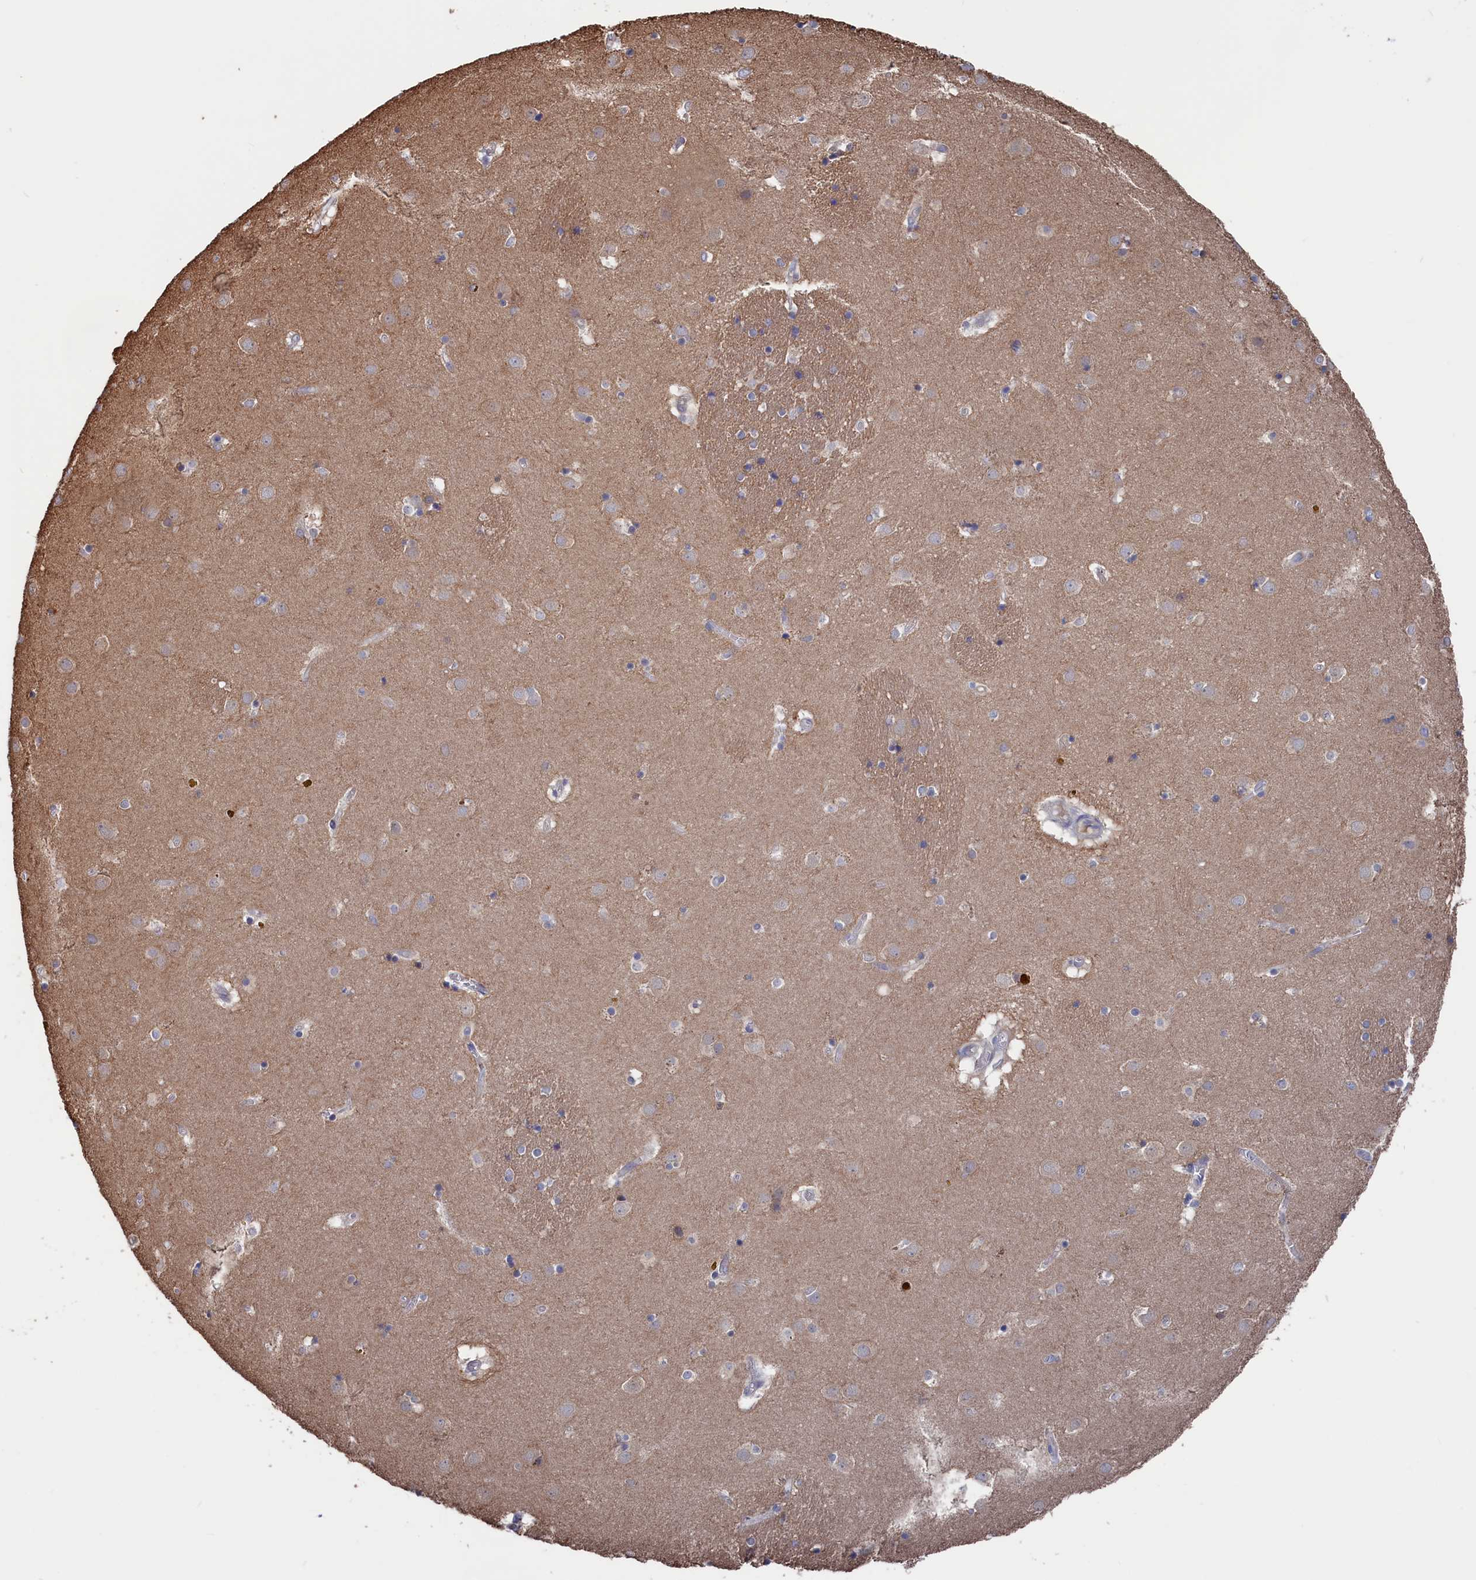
{"staining": {"intensity": "negative", "quantity": "none", "location": "none"}, "tissue": "caudate", "cell_type": "Glial cells", "image_type": "normal", "snomed": [{"axis": "morphology", "description": "Normal tissue, NOS"}, {"axis": "topography", "description": "Lateral ventricle wall"}], "caption": "The immunohistochemistry image has no significant expression in glial cells of caudate.", "gene": "NUTF2", "patient": {"sex": "male", "age": 70}}